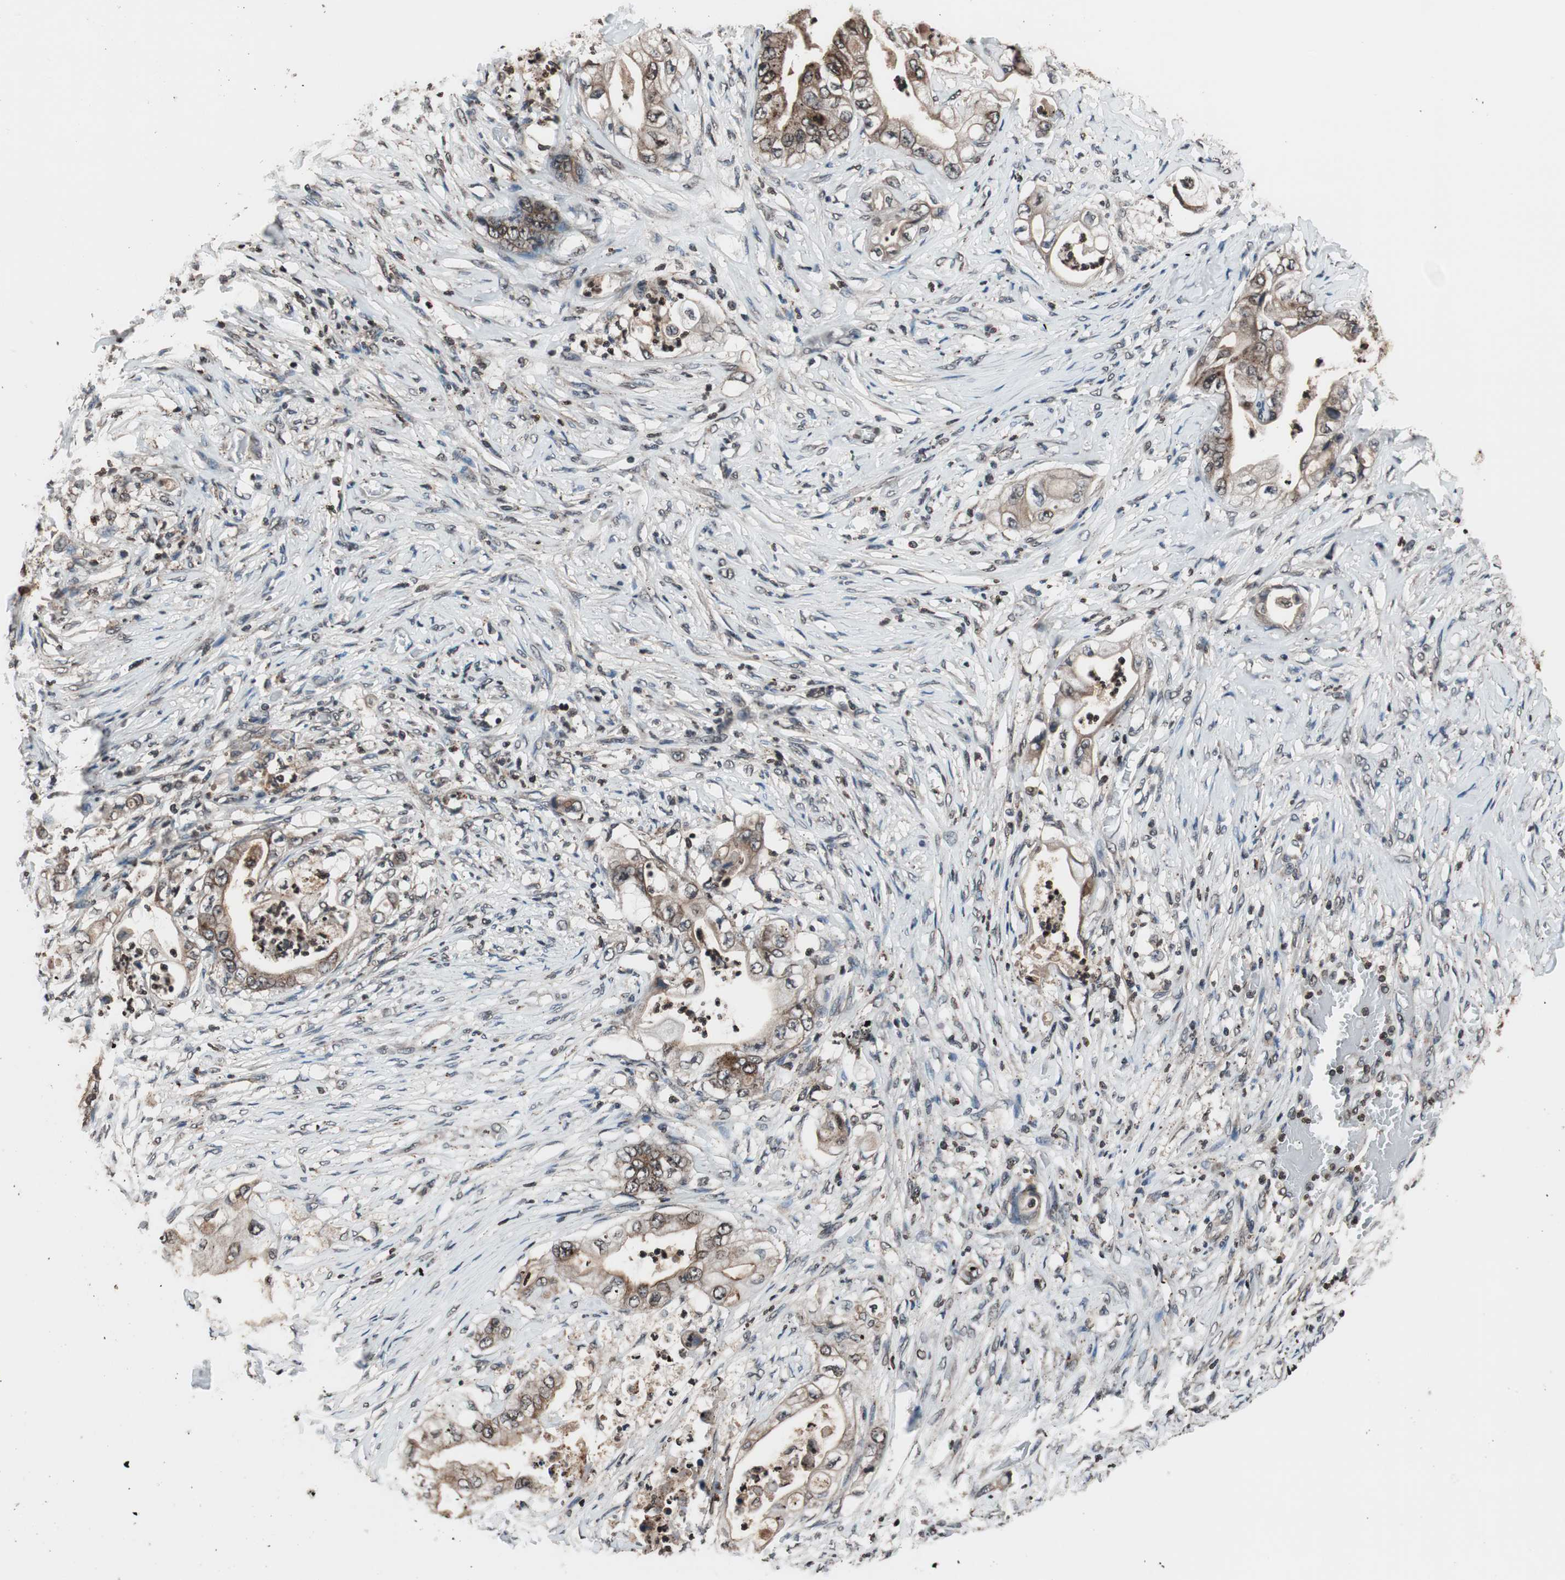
{"staining": {"intensity": "weak", "quantity": ">75%", "location": "cytoplasmic/membranous"}, "tissue": "stomach cancer", "cell_type": "Tumor cells", "image_type": "cancer", "snomed": [{"axis": "morphology", "description": "Adenocarcinoma, NOS"}, {"axis": "topography", "description": "Stomach"}], "caption": "Stomach cancer (adenocarcinoma) tissue reveals weak cytoplasmic/membranous positivity in about >75% of tumor cells, visualized by immunohistochemistry.", "gene": "RFC1", "patient": {"sex": "female", "age": 73}}